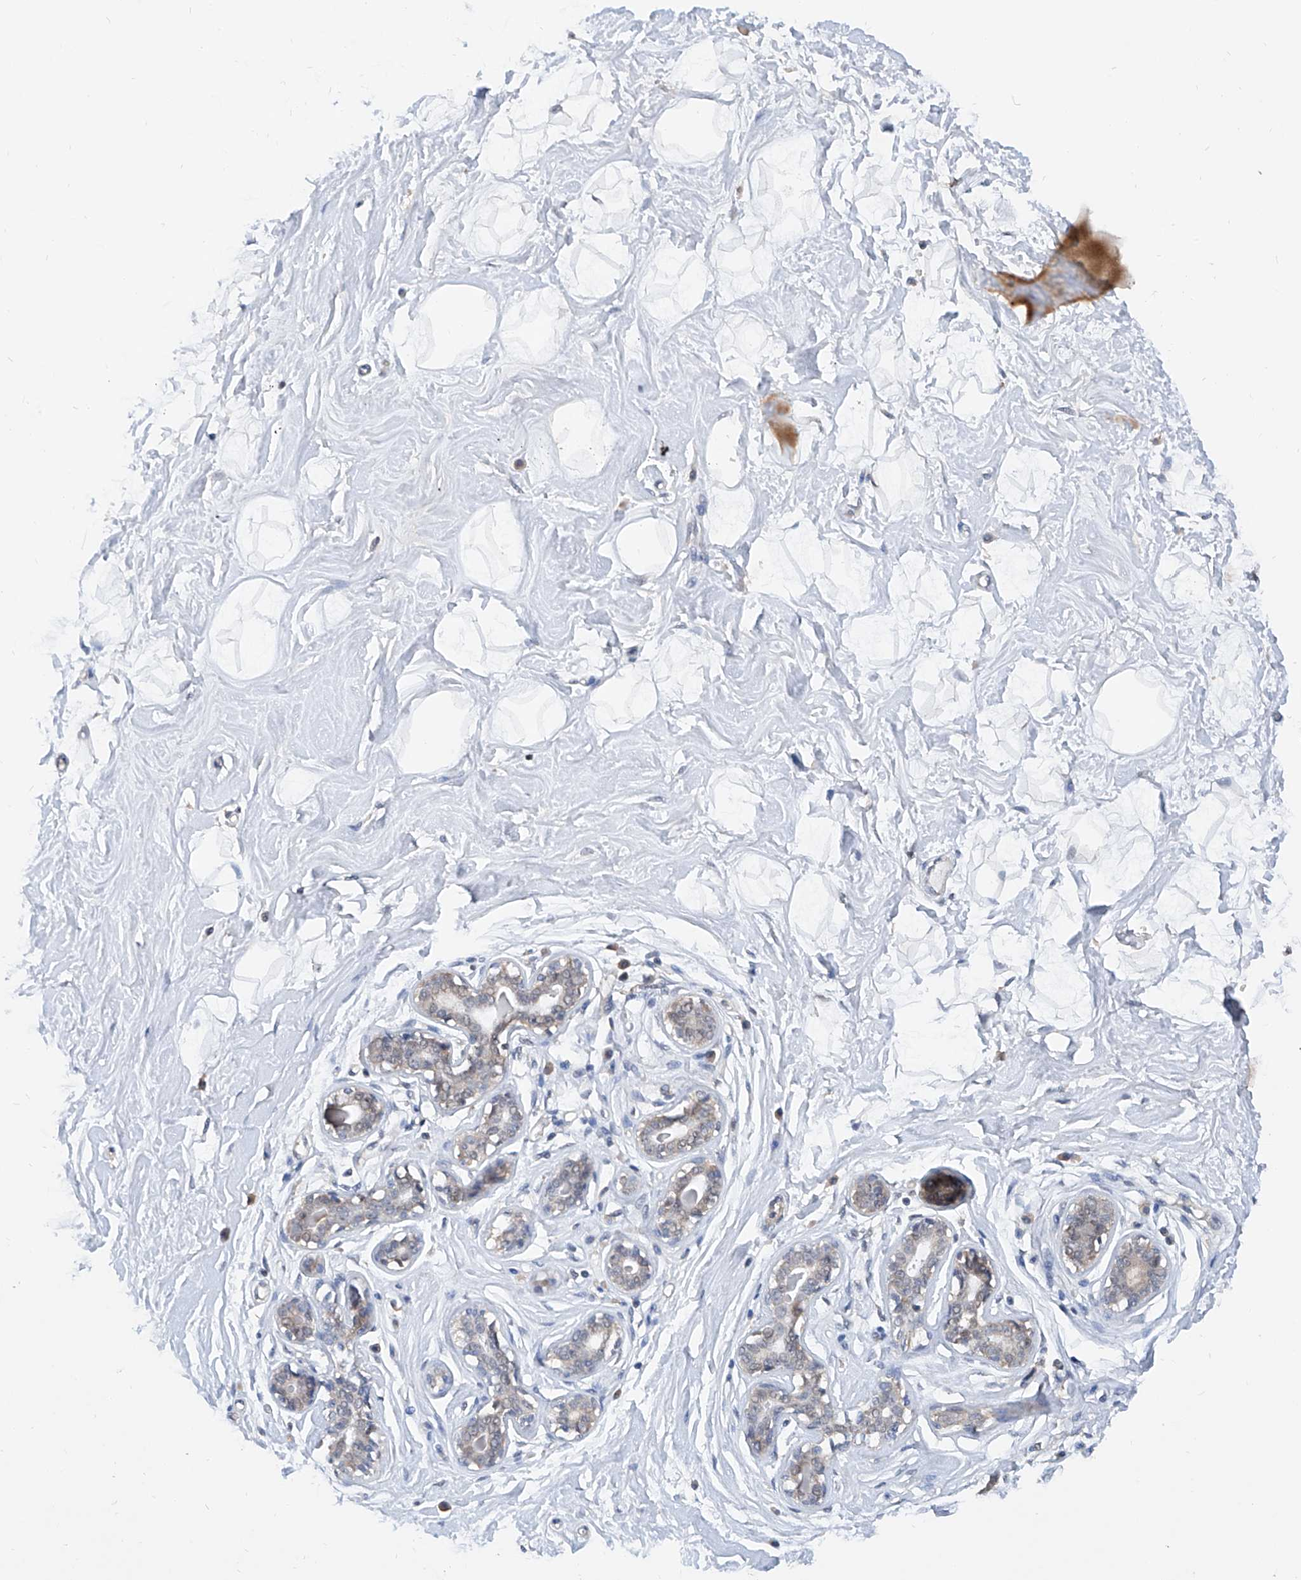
{"staining": {"intensity": "negative", "quantity": "none", "location": "none"}, "tissue": "breast", "cell_type": "Adipocytes", "image_type": "normal", "snomed": [{"axis": "morphology", "description": "Normal tissue, NOS"}, {"axis": "morphology", "description": "Adenoma, NOS"}, {"axis": "topography", "description": "Breast"}], "caption": "Immunohistochemistry (IHC) of unremarkable human breast displays no staining in adipocytes.", "gene": "CARMIL3", "patient": {"sex": "female", "age": 23}}